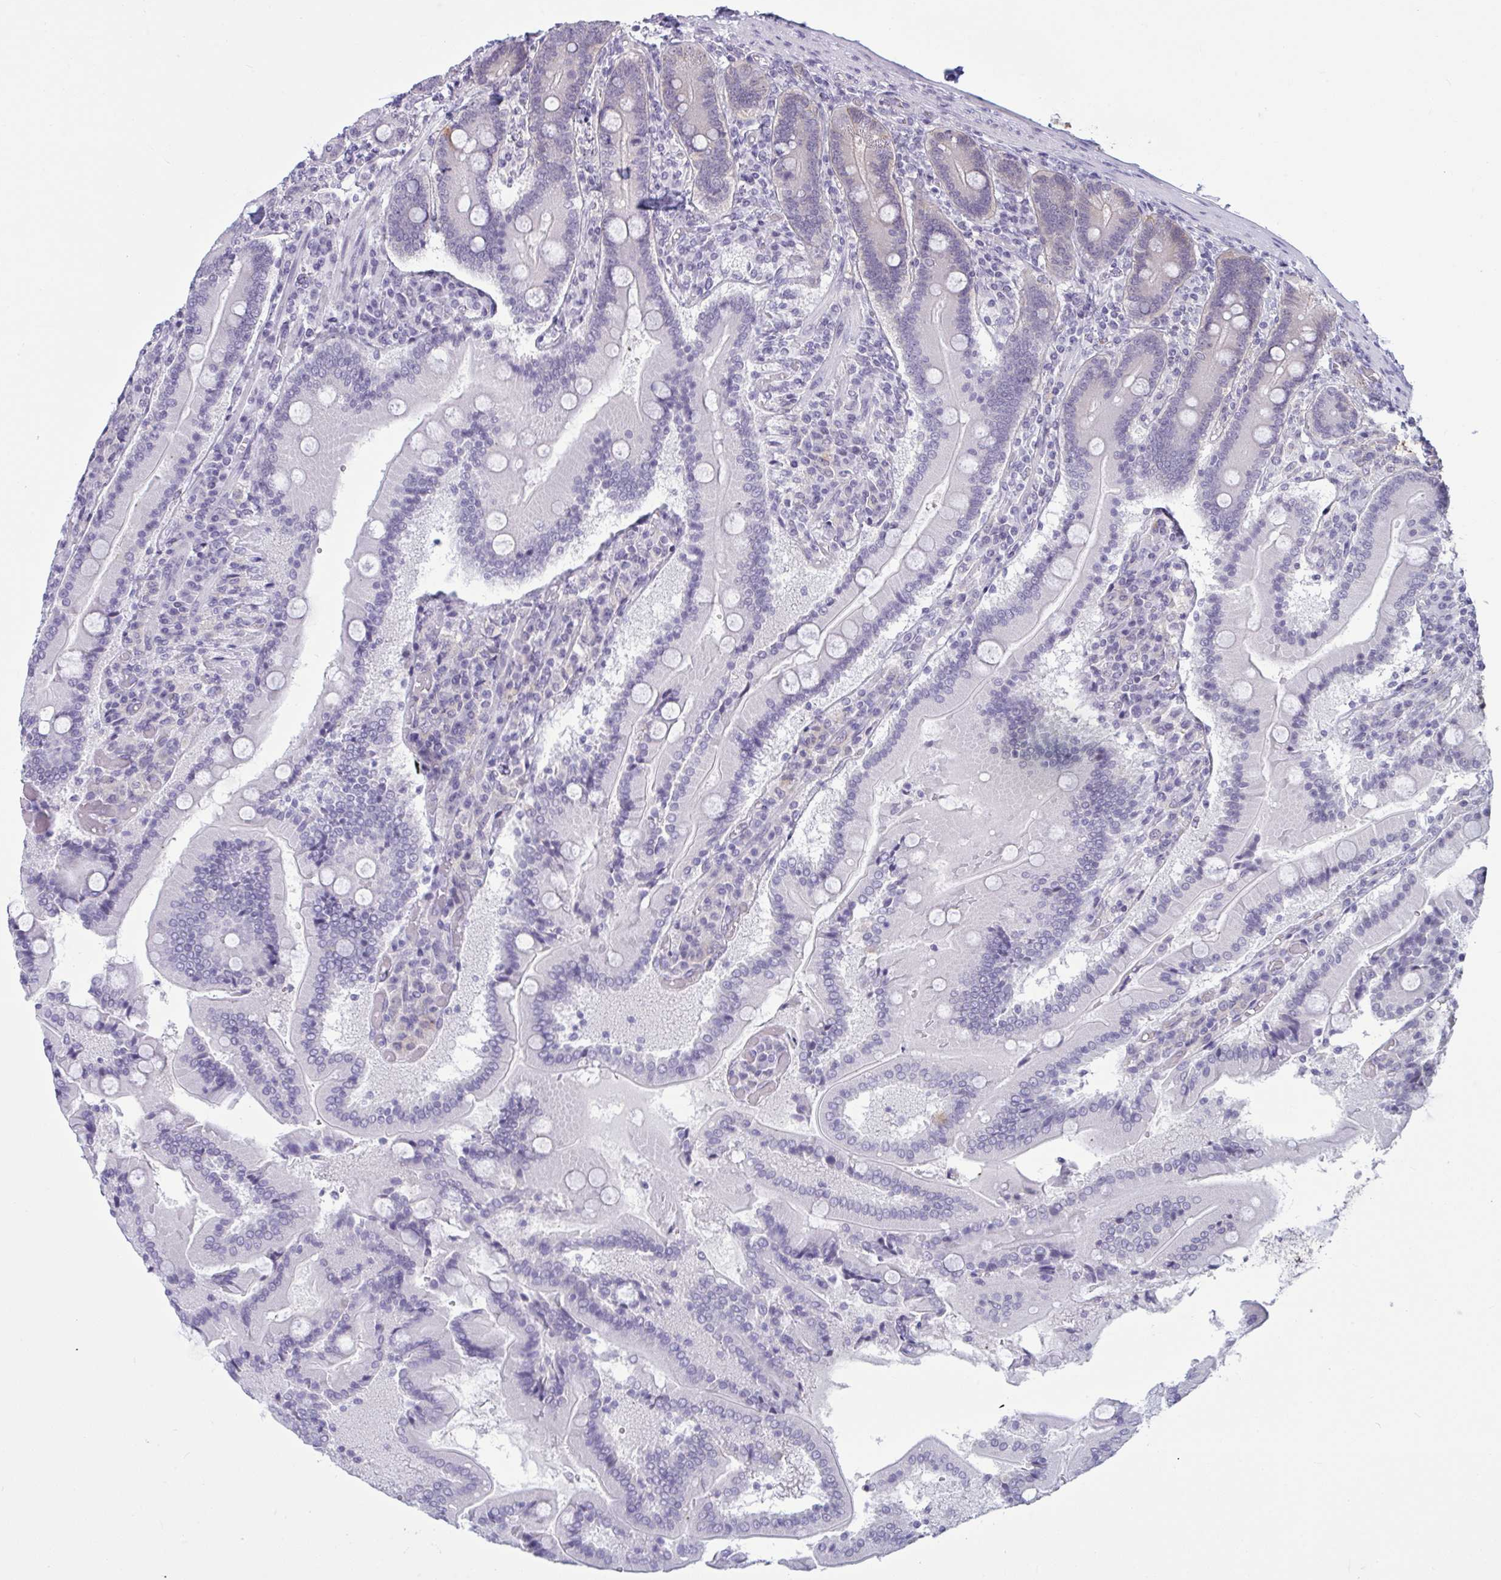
{"staining": {"intensity": "weak", "quantity": "<25%", "location": "cytoplasmic/membranous"}, "tissue": "duodenum", "cell_type": "Glandular cells", "image_type": "normal", "snomed": [{"axis": "morphology", "description": "Normal tissue, NOS"}, {"axis": "topography", "description": "Duodenum"}], "caption": "Immunohistochemistry (IHC) of unremarkable human duodenum exhibits no expression in glandular cells.", "gene": "TBC1D4", "patient": {"sex": "female", "age": 62}}